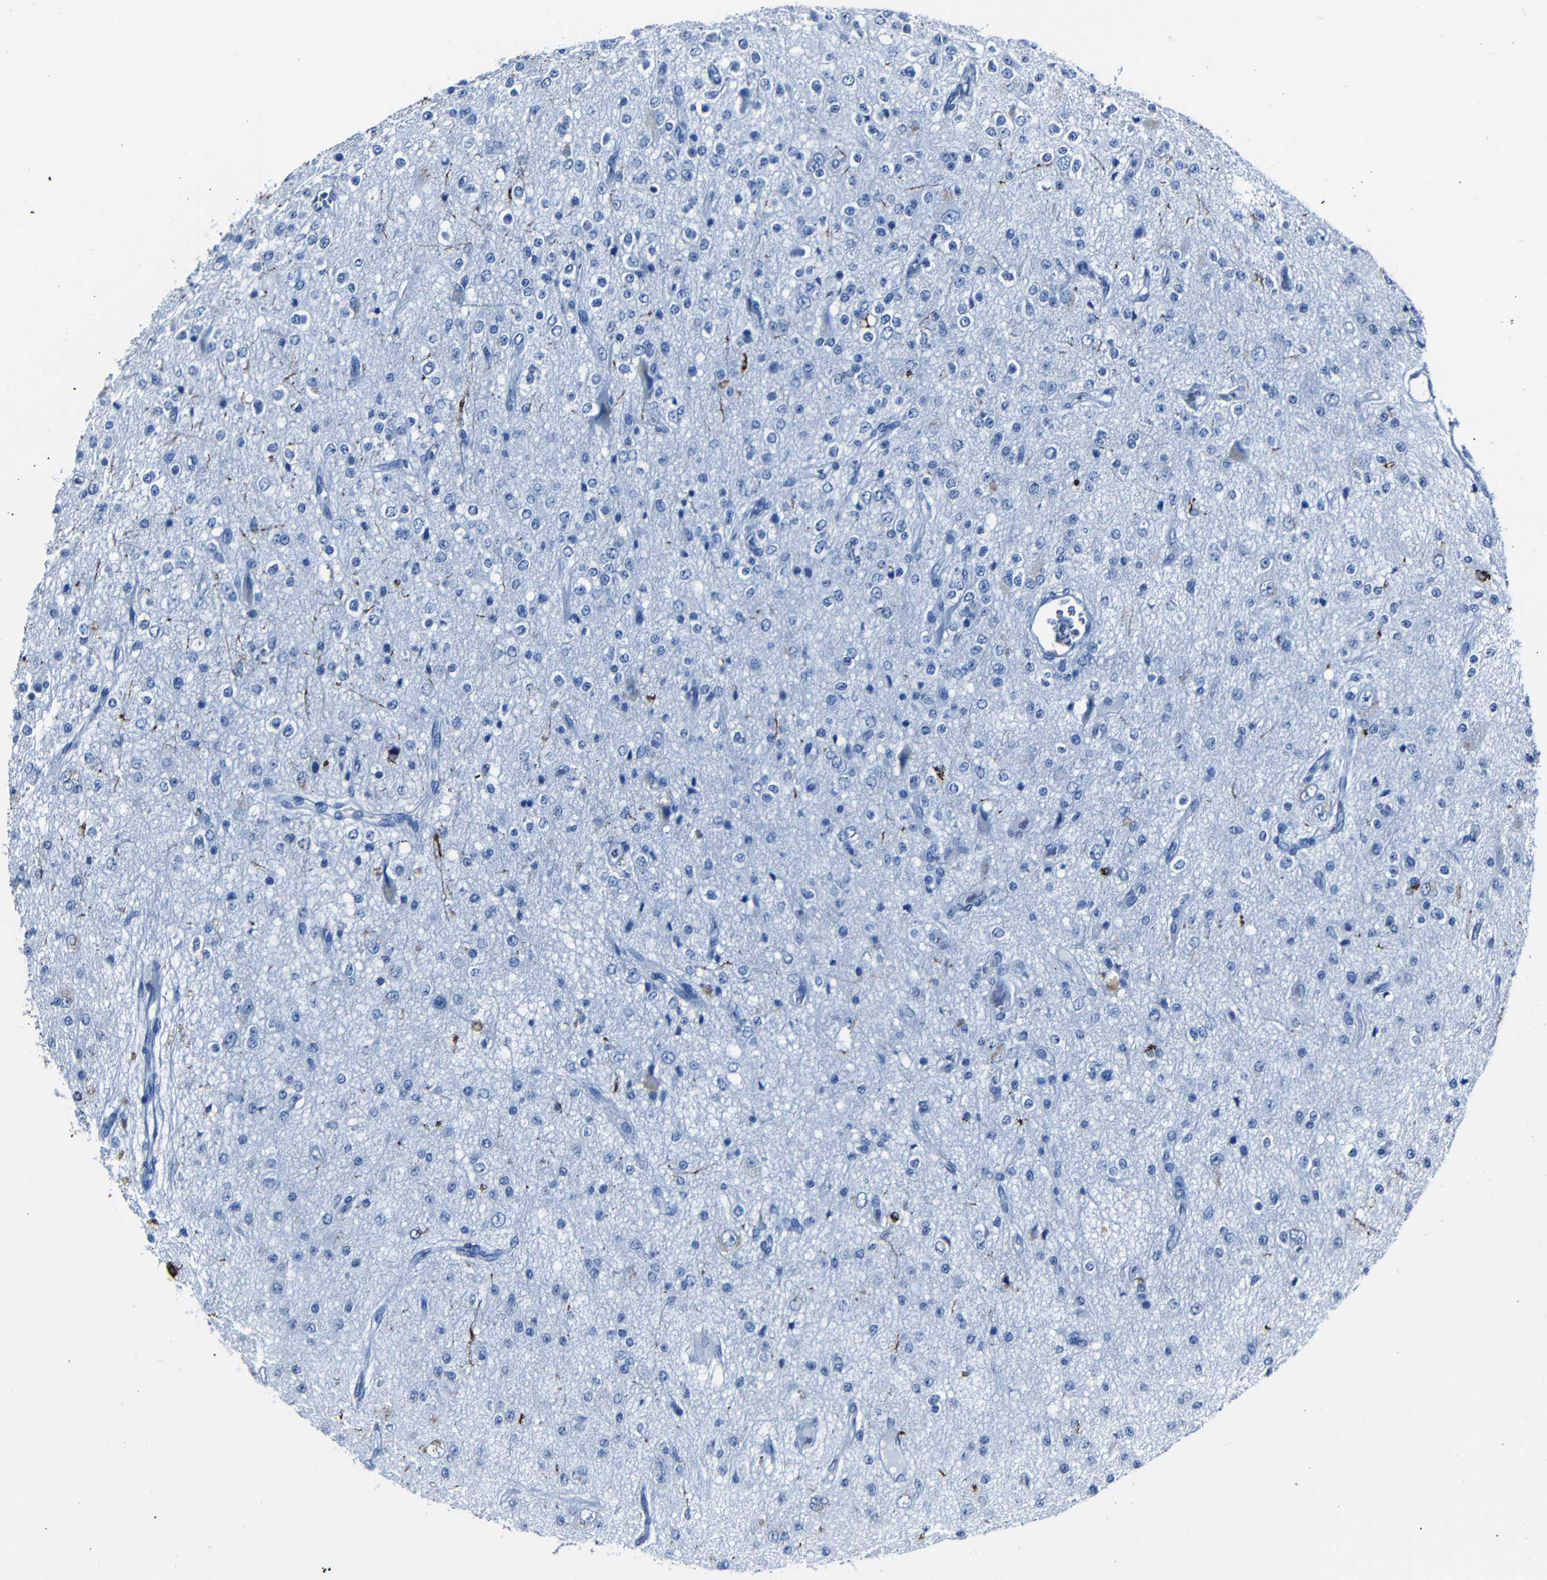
{"staining": {"intensity": "negative", "quantity": "none", "location": "none"}, "tissue": "glioma", "cell_type": "Tumor cells", "image_type": "cancer", "snomed": [{"axis": "morphology", "description": "Glioma, malignant, Low grade"}, {"axis": "topography", "description": "Brain"}], "caption": "Malignant glioma (low-grade) was stained to show a protein in brown. There is no significant staining in tumor cells. (DAB (3,3'-diaminobenzidine) immunohistochemistry visualized using brightfield microscopy, high magnification).", "gene": "CLDN11", "patient": {"sex": "male", "age": 38}}